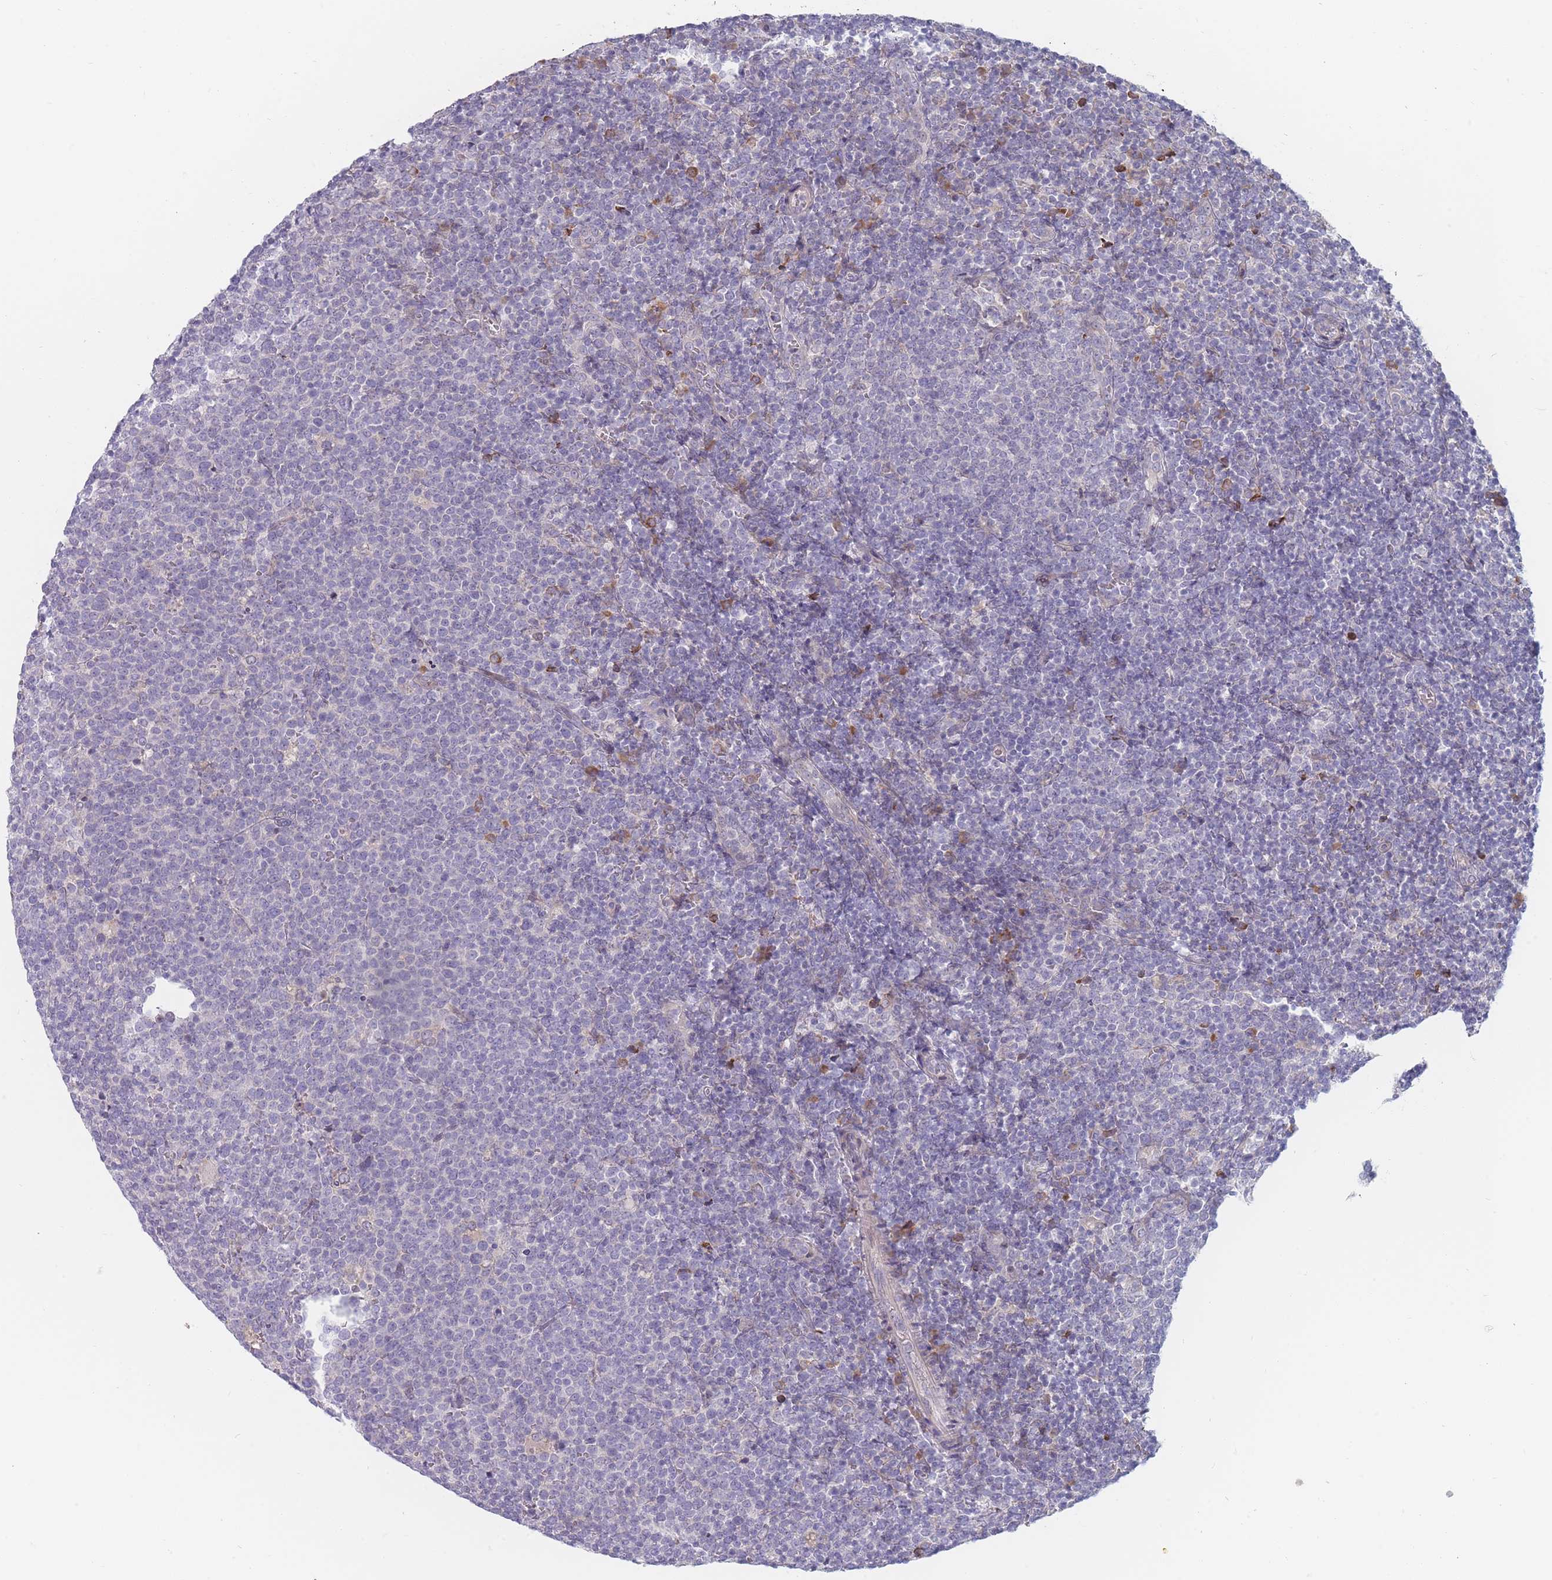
{"staining": {"intensity": "negative", "quantity": "none", "location": "none"}, "tissue": "lymphoma", "cell_type": "Tumor cells", "image_type": "cancer", "snomed": [{"axis": "morphology", "description": "Malignant lymphoma, non-Hodgkin's type, High grade"}, {"axis": "topography", "description": "Lymph node"}], "caption": "High magnification brightfield microscopy of malignant lymphoma, non-Hodgkin's type (high-grade) stained with DAB (brown) and counterstained with hematoxylin (blue): tumor cells show no significant expression.", "gene": "SPATS1", "patient": {"sex": "male", "age": 61}}